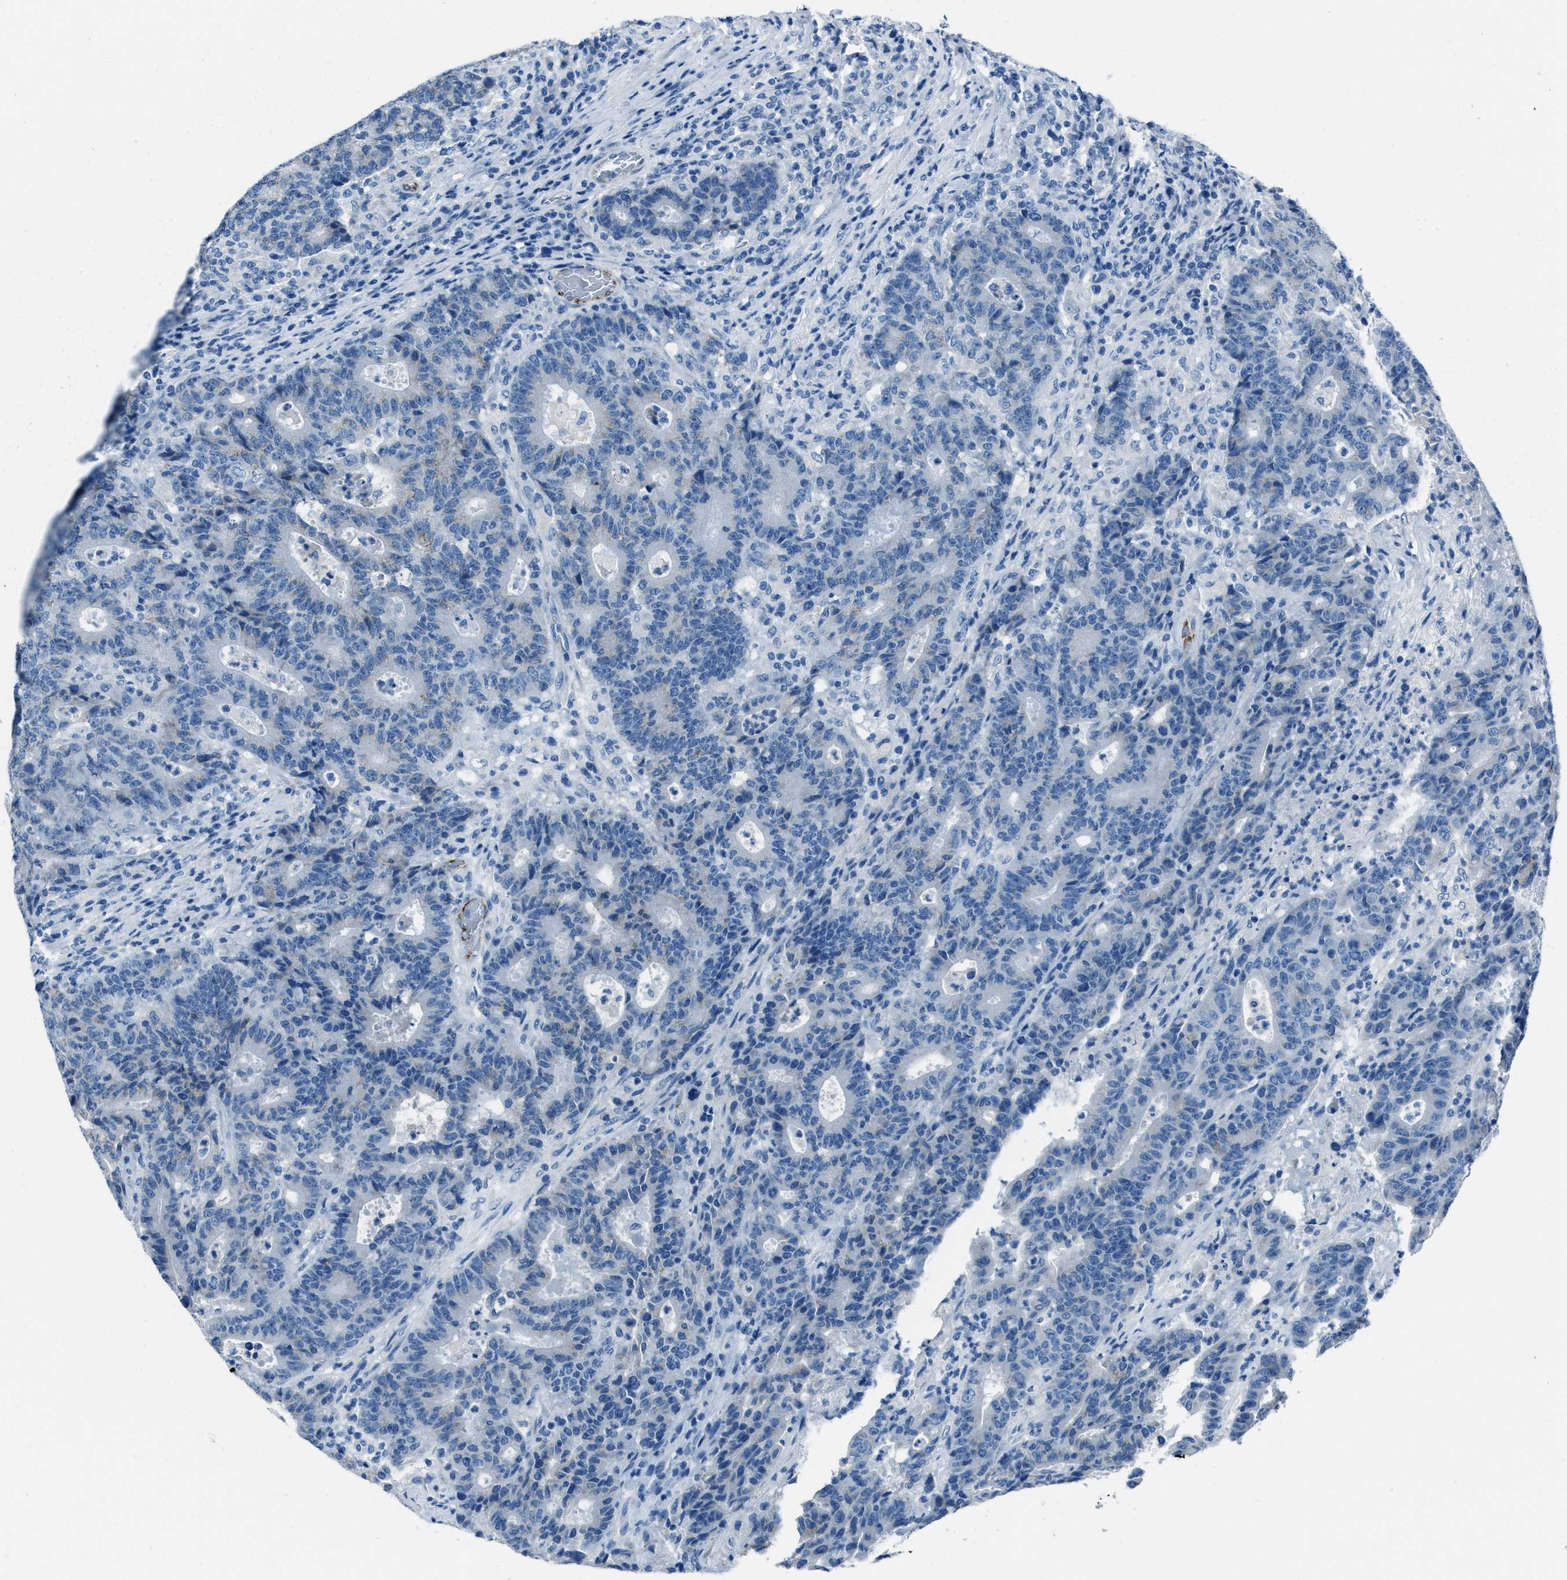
{"staining": {"intensity": "negative", "quantity": "none", "location": "none"}, "tissue": "colorectal cancer", "cell_type": "Tumor cells", "image_type": "cancer", "snomed": [{"axis": "morphology", "description": "Adenocarcinoma, NOS"}, {"axis": "topography", "description": "Colon"}], "caption": "Tumor cells are negative for brown protein staining in colorectal cancer (adenocarcinoma).", "gene": "AMACR", "patient": {"sex": "female", "age": 75}}